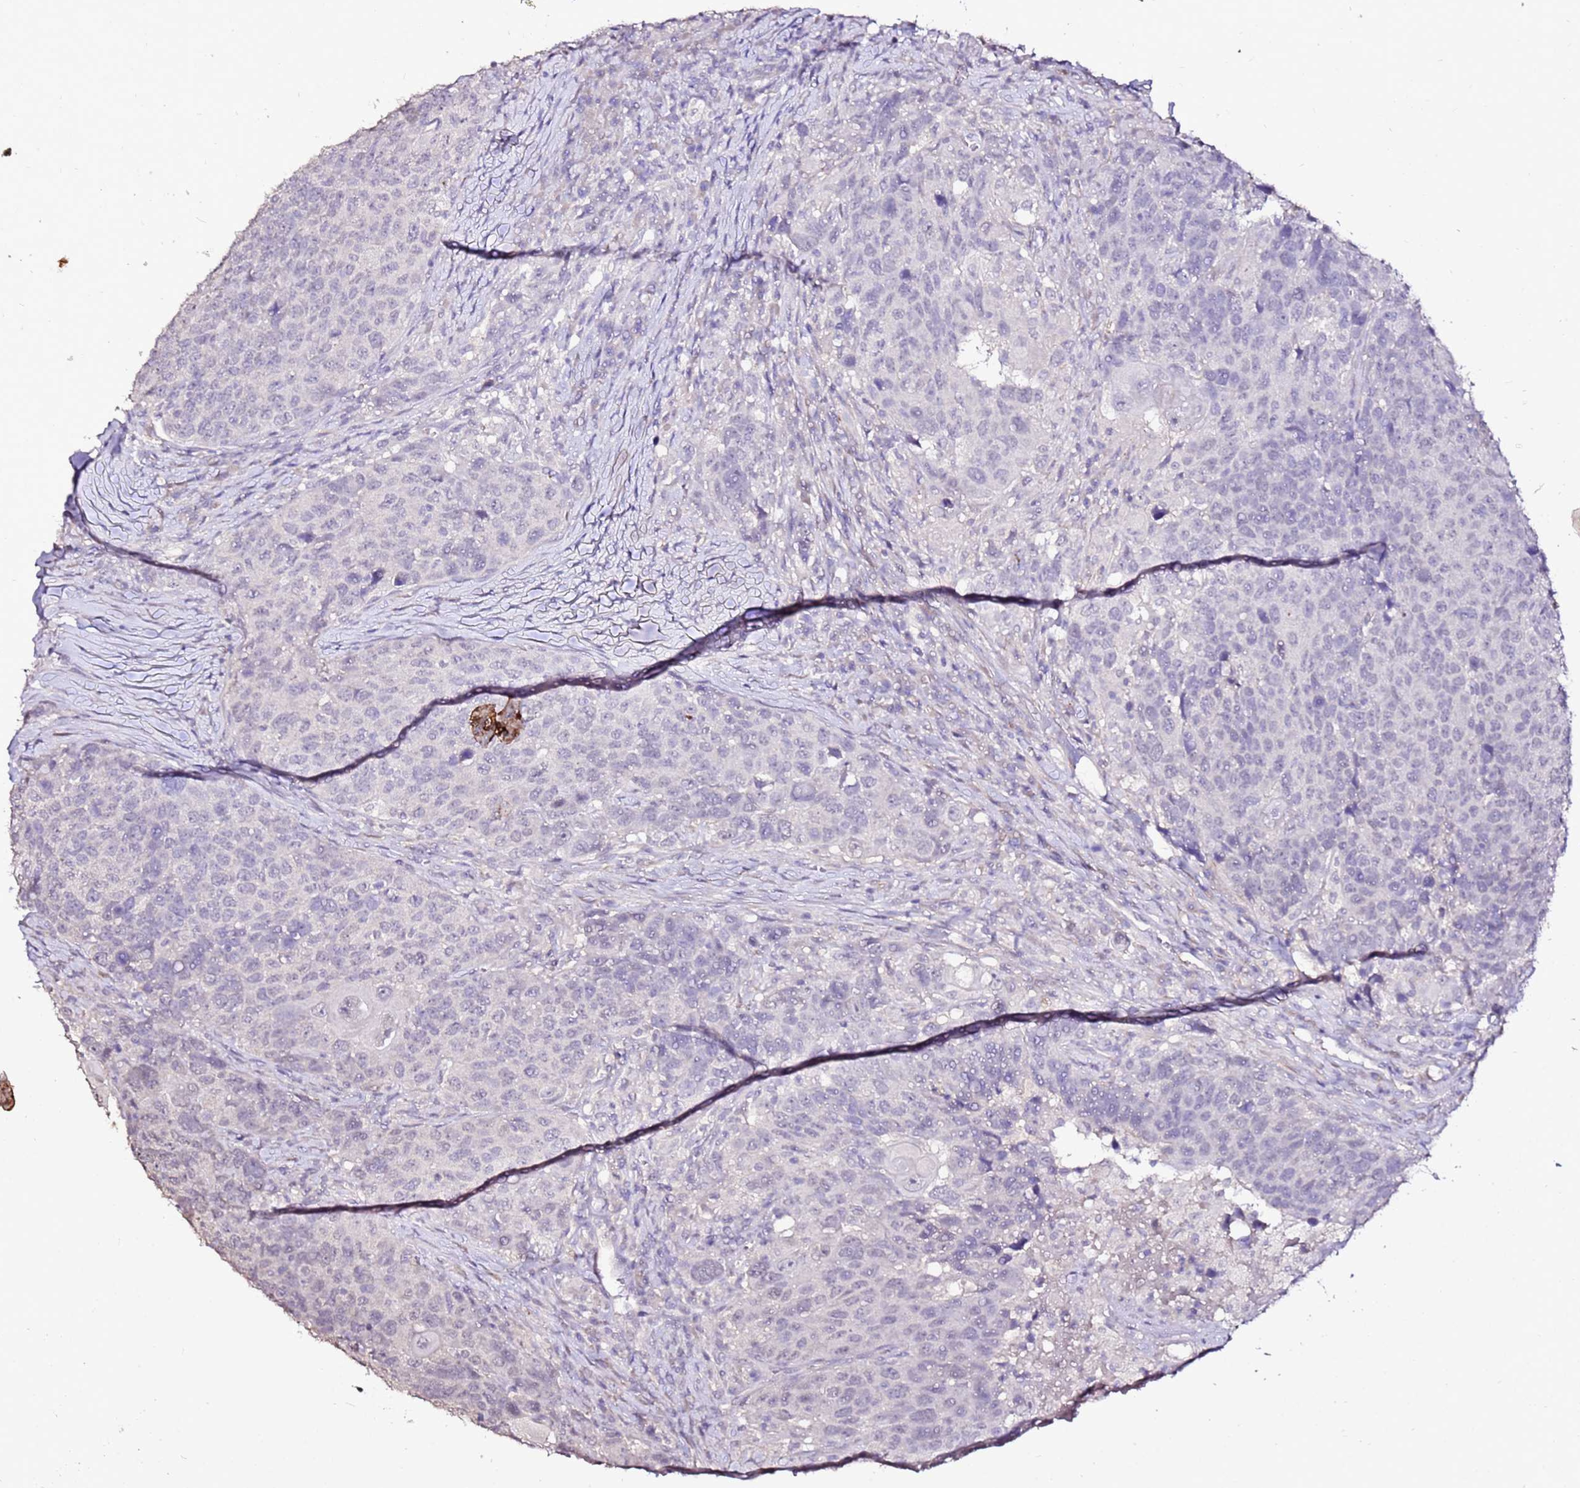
{"staining": {"intensity": "negative", "quantity": "none", "location": "none"}, "tissue": "head and neck cancer", "cell_type": "Tumor cells", "image_type": "cancer", "snomed": [{"axis": "morphology", "description": "Squamous cell carcinoma, NOS"}, {"axis": "topography", "description": "Head-Neck"}], "caption": "The image reveals no staining of tumor cells in head and neck cancer (squamous cell carcinoma).", "gene": "ART5", "patient": {"sex": "male", "age": 66}}